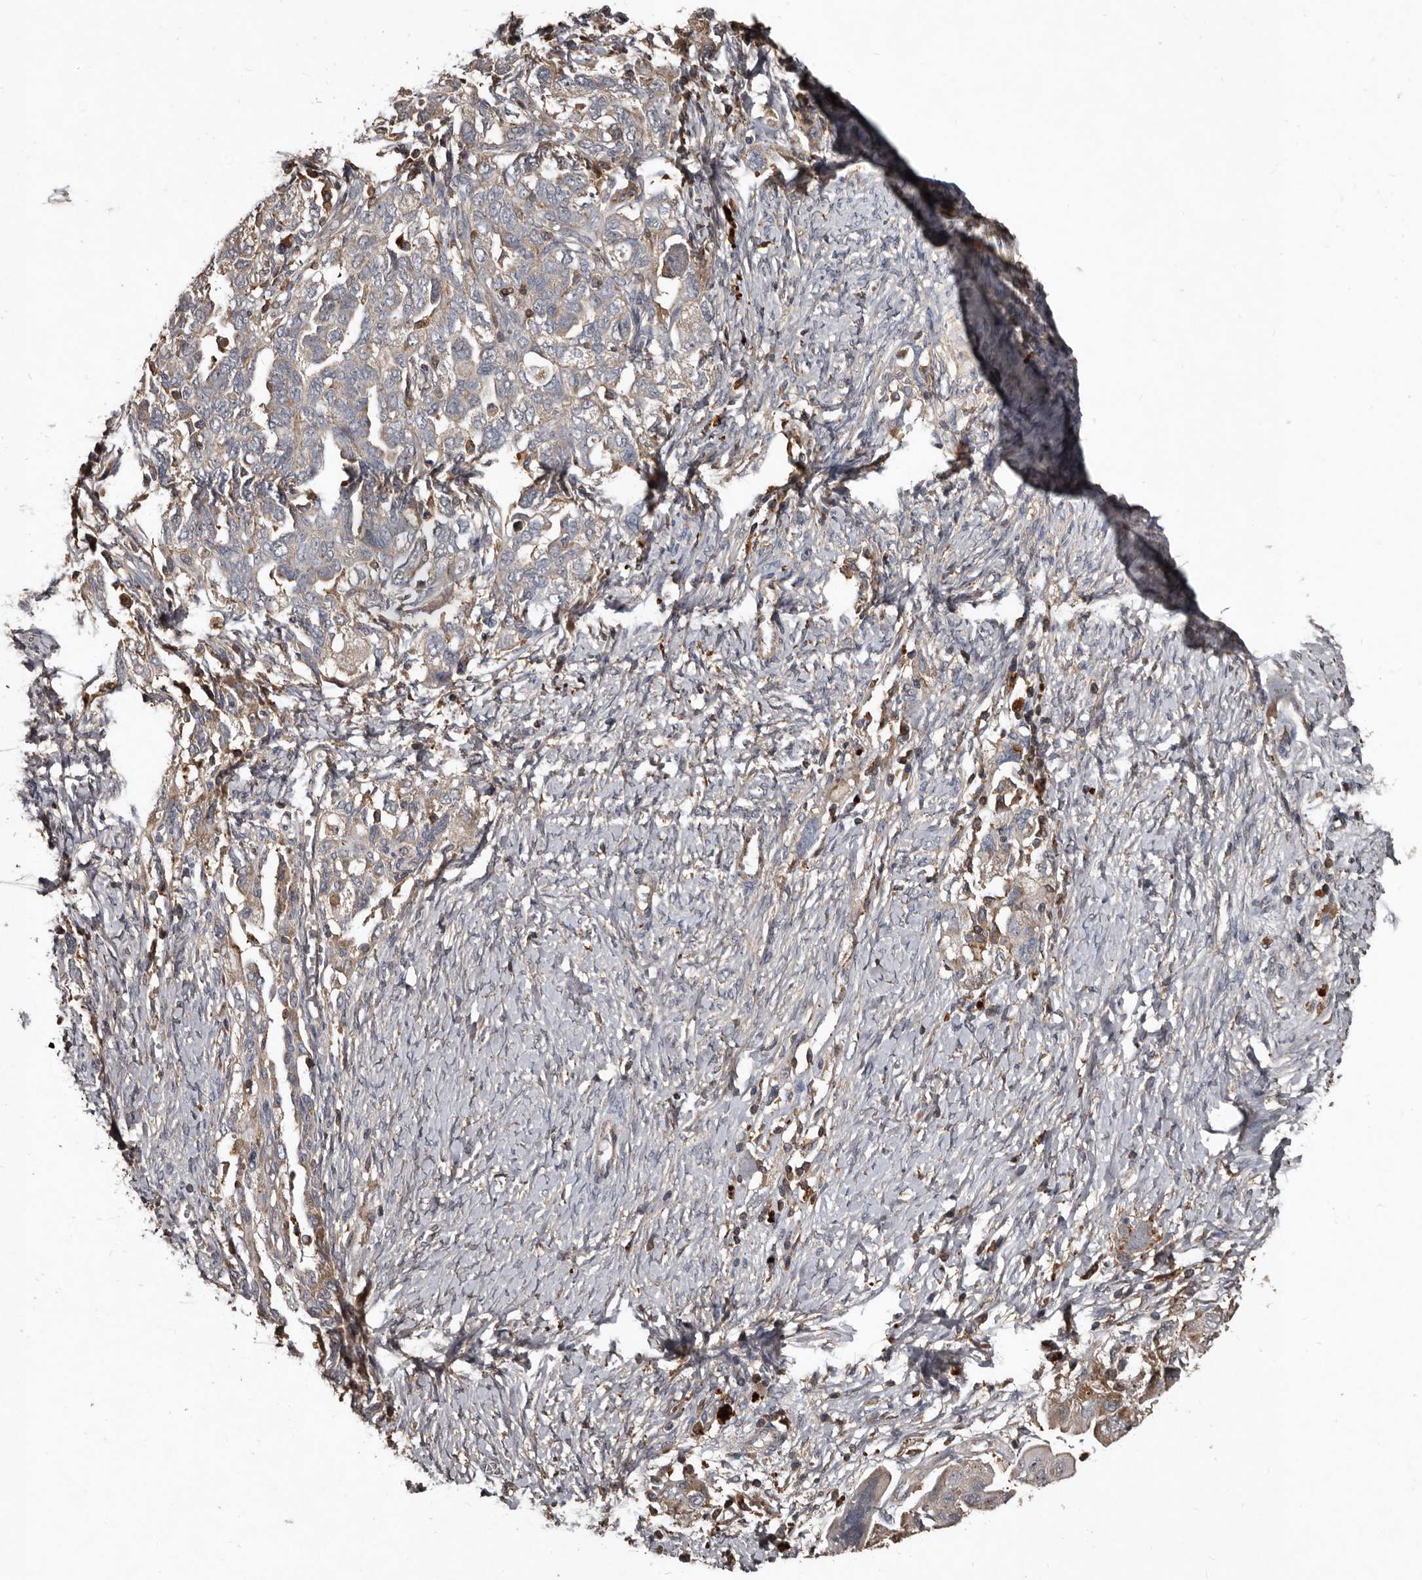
{"staining": {"intensity": "weak", "quantity": ">75%", "location": "cytoplasmic/membranous"}, "tissue": "ovarian cancer", "cell_type": "Tumor cells", "image_type": "cancer", "snomed": [{"axis": "morphology", "description": "Carcinoma, NOS"}, {"axis": "morphology", "description": "Cystadenocarcinoma, serous, NOS"}, {"axis": "topography", "description": "Ovary"}], "caption": "The immunohistochemical stain shows weak cytoplasmic/membranous expression in tumor cells of carcinoma (ovarian) tissue.", "gene": "GREB1", "patient": {"sex": "female", "age": 69}}